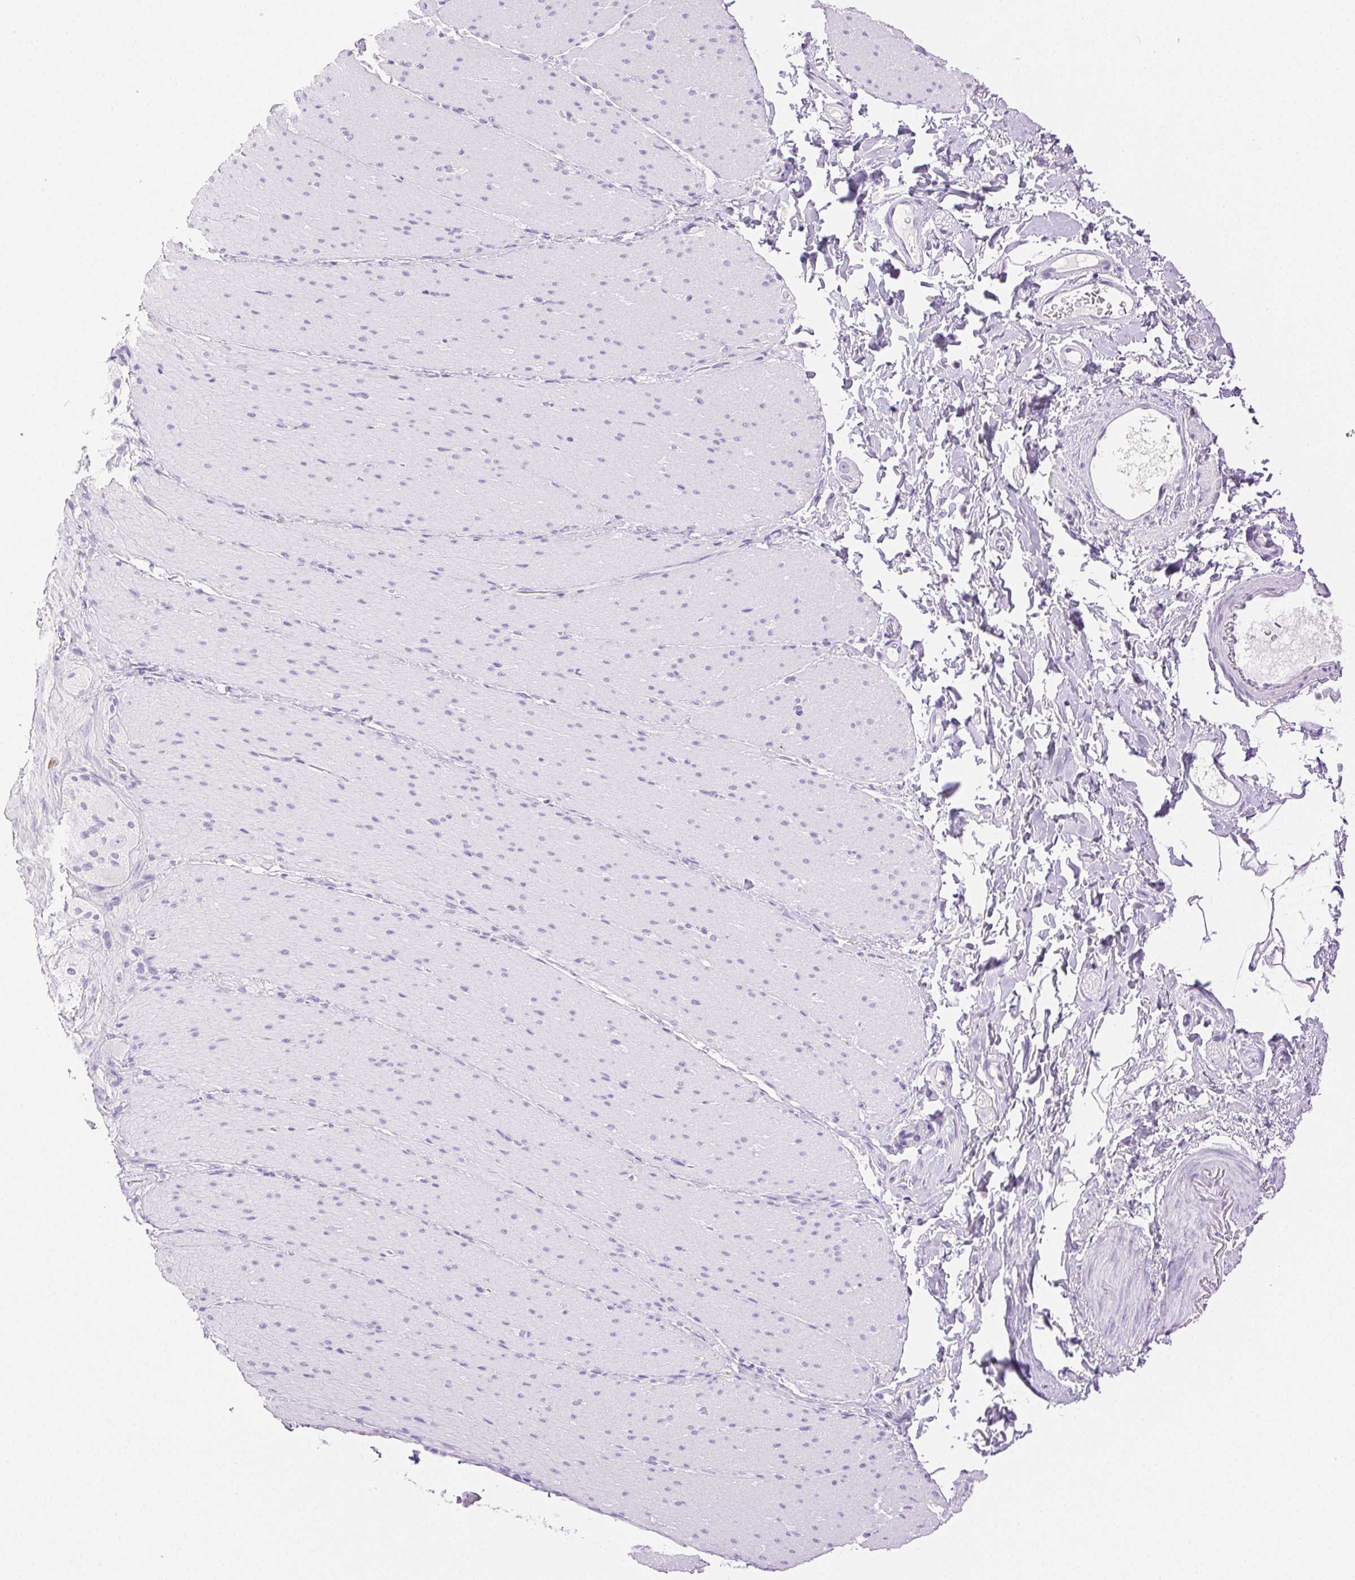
{"staining": {"intensity": "negative", "quantity": "none", "location": "none"}, "tissue": "smooth muscle", "cell_type": "Smooth muscle cells", "image_type": "normal", "snomed": [{"axis": "morphology", "description": "Normal tissue, NOS"}, {"axis": "topography", "description": "Smooth muscle"}, {"axis": "topography", "description": "Colon"}], "caption": "Histopathology image shows no significant protein staining in smooth muscle cells of benign smooth muscle. (Immunohistochemistry (ihc), brightfield microscopy, high magnification).", "gene": "SPACA4", "patient": {"sex": "male", "age": 73}}